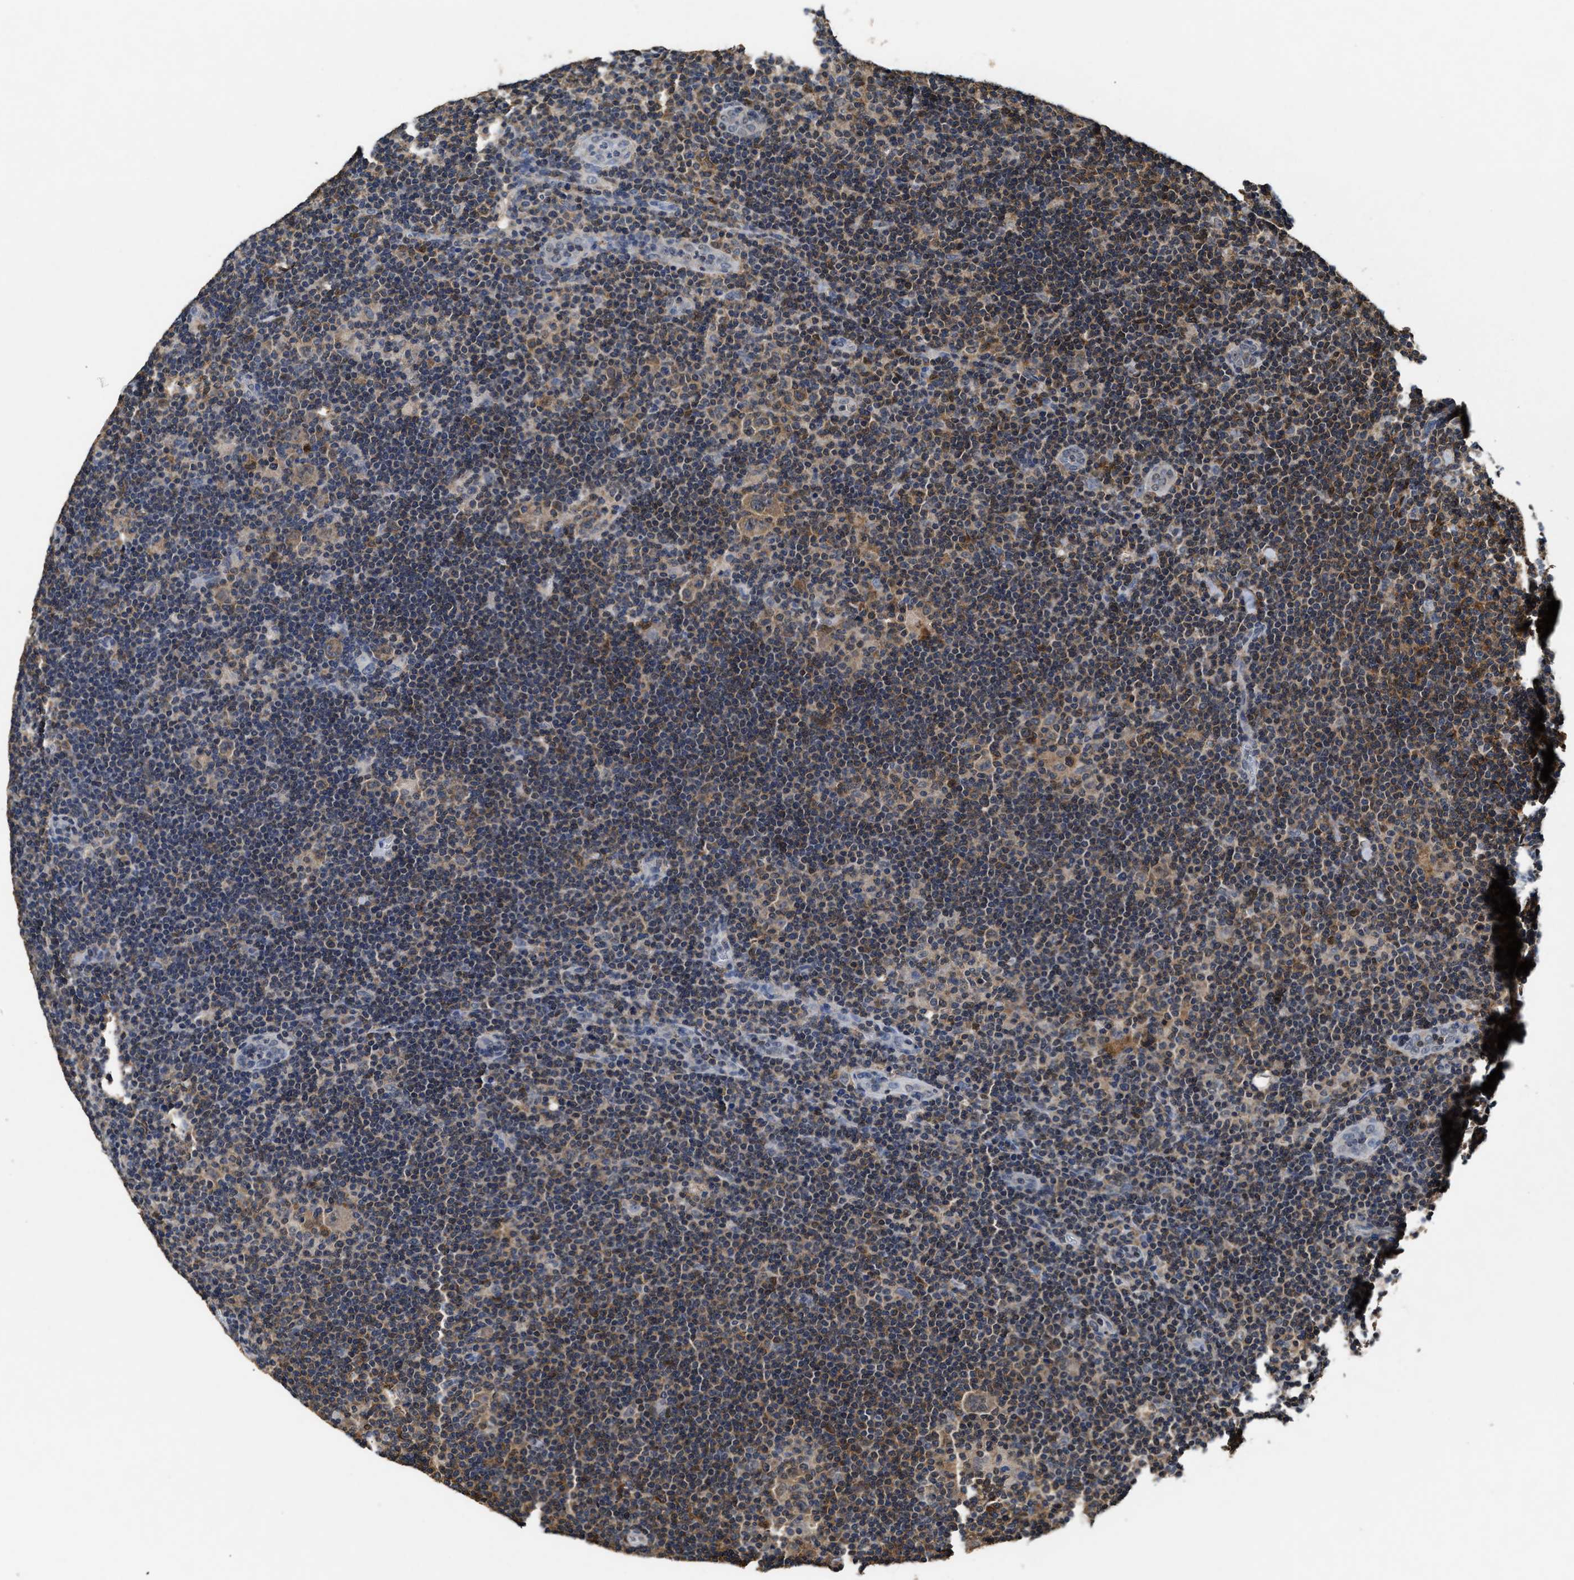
{"staining": {"intensity": "moderate", "quantity": ">75%", "location": "cytoplasmic/membranous"}, "tissue": "lymphoma", "cell_type": "Tumor cells", "image_type": "cancer", "snomed": [{"axis": "morphology", "description": "Hodgkin's disease, NOS"}, {"axis": "topography", "description": "Lymph node"}], "caption": "IHC photomicrograph of neoplastic tissue: human Hodgkin's disease stained using immunohistochemistry demonstrates medium levels of moderate protein expression localized specifically in the cytoplasmic/membranous of tumor cells, appearing as a cytoplasmic/membranous brown color.", "gene": "ACAT2", "patient": {"sex": "female", "age": 57}}